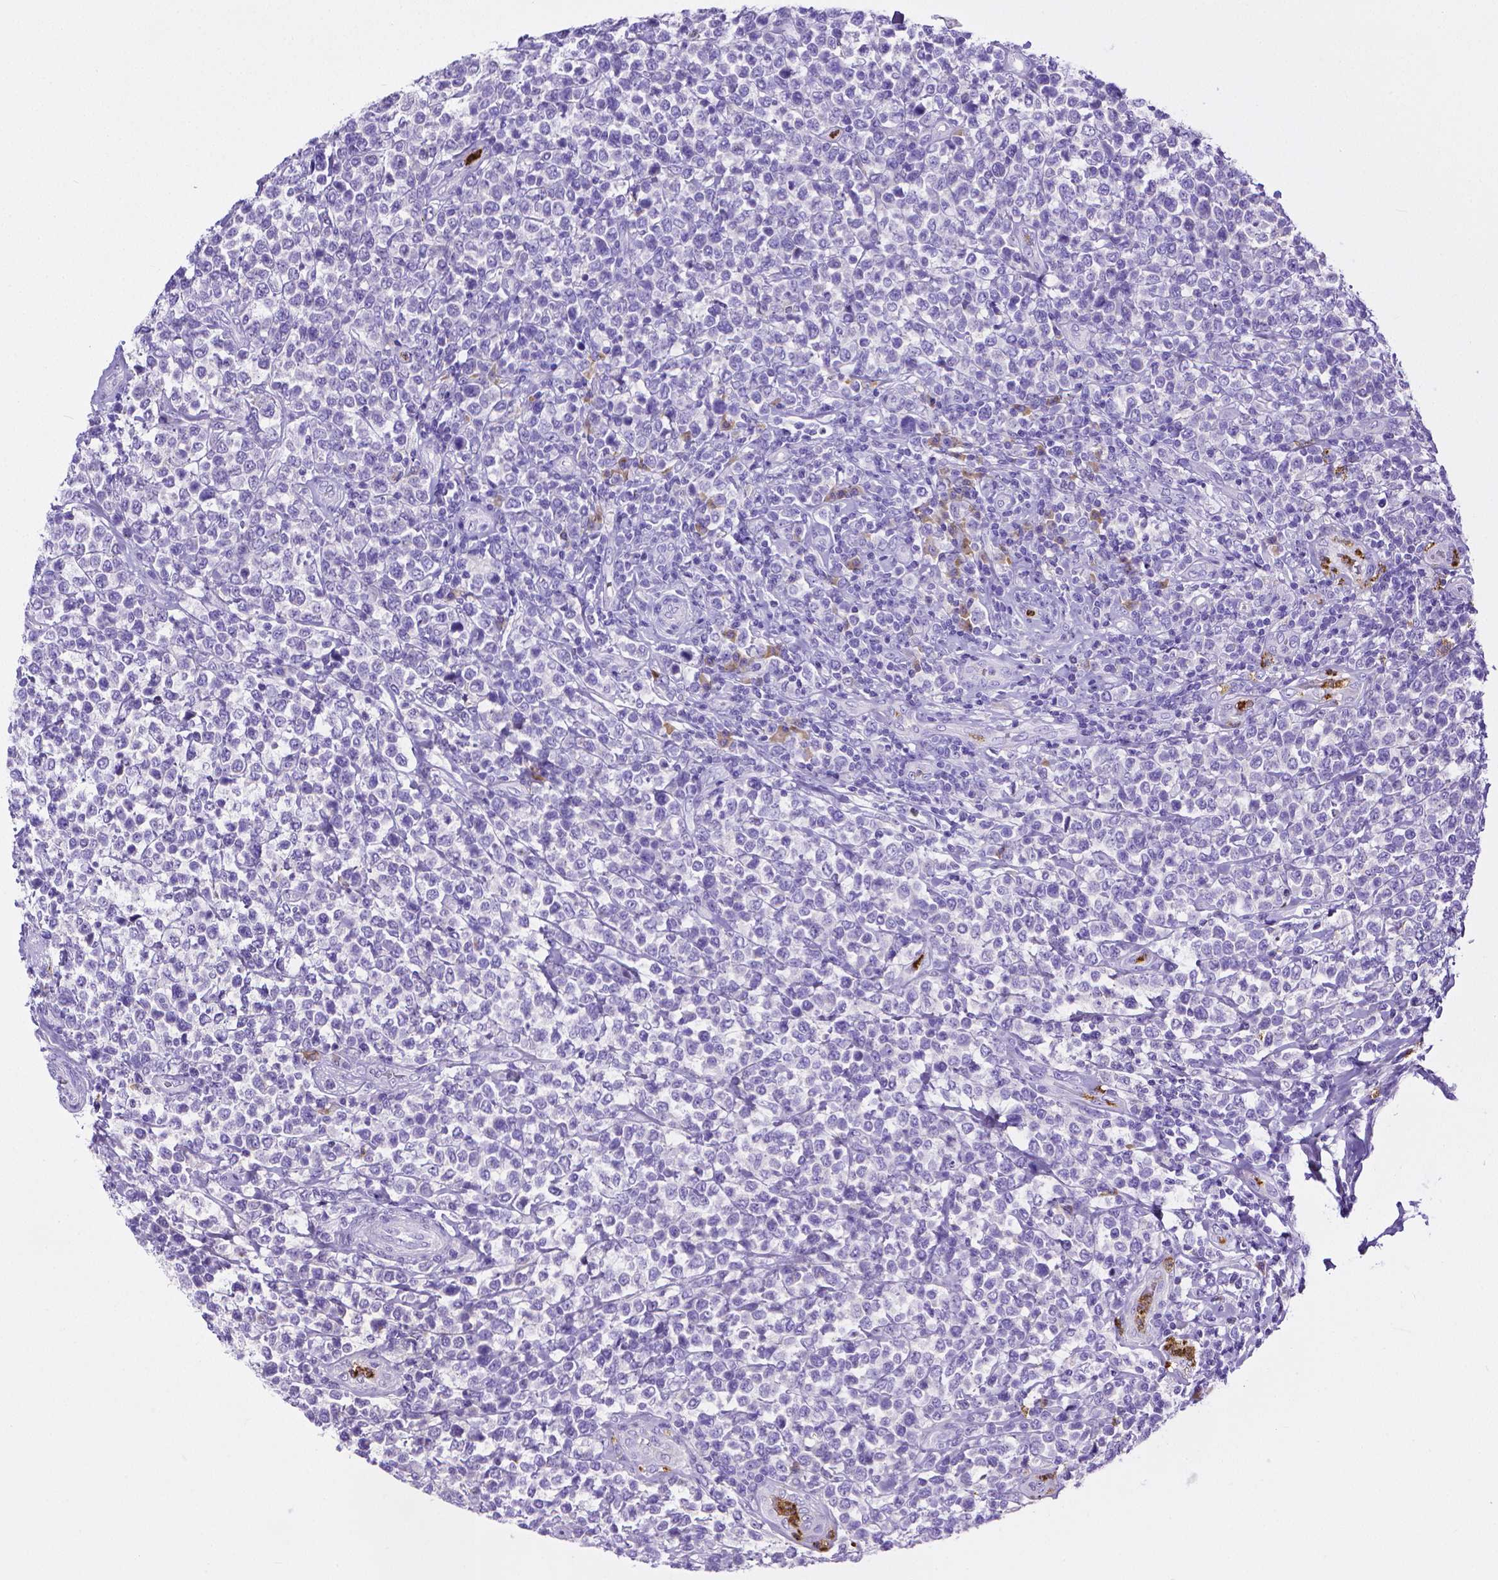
{"staining": {"intensity": "negative", "quantity": "none", "location": "none"}, "tissue": "lymphoma", "cell_type": "Tumor cells", "image_type": "cancer", "snomed": [{"axis": "morphology", "description": "Malignant lymphoma, non-Hodgkin's type, High grade"}, {"axis": "topography", "description": "Soft tissue"}], "caption": "There is no significant staining in tumor cells of malignant lymphoma, non-Hodgkin's type (high-grade).", "gene": "MMP9", "patient": {"sex": "female", "age": 56}}